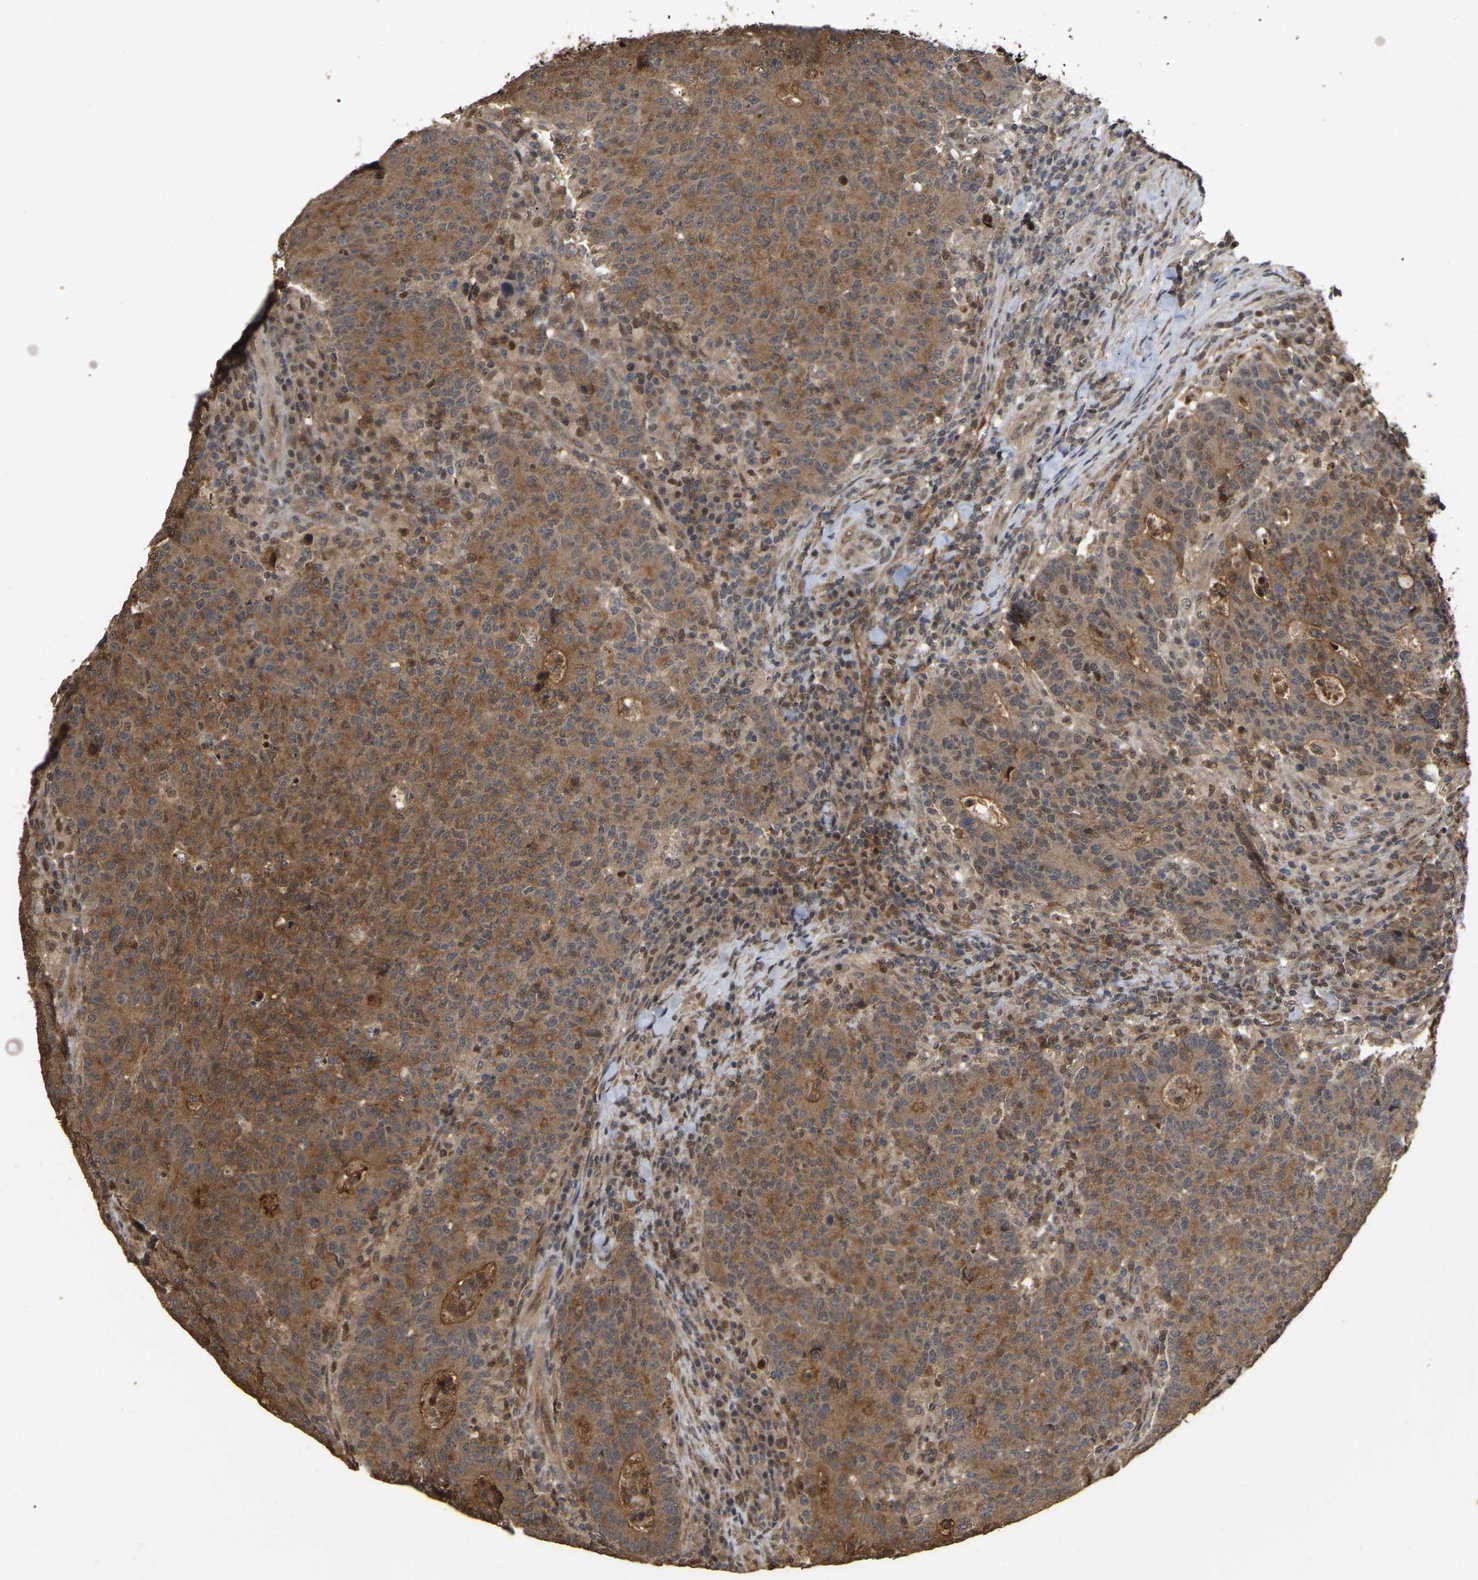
{"staining": {"intensity": "moderate", "quantity": ">75%", "location": "cytoplasmic/membranous"}, "tissue": "colorectal cancer", "cell_type": "Tumor cells", "image_type": "cancer", "snomed": [{"axis": "morphology", "description": "Adenocarcinoma, NOS"}, {"axis": "topography", "description": "Colon"}], "caption": "Immunohistochemistry (IHC) (DAB) staining of colorectal cancer demonstrates moderate cytoplasmic/membranous protein expression in about >75% of tumor cells.", "gene": "FAM219A", "patient": {"sex": "female", "age": 75}}